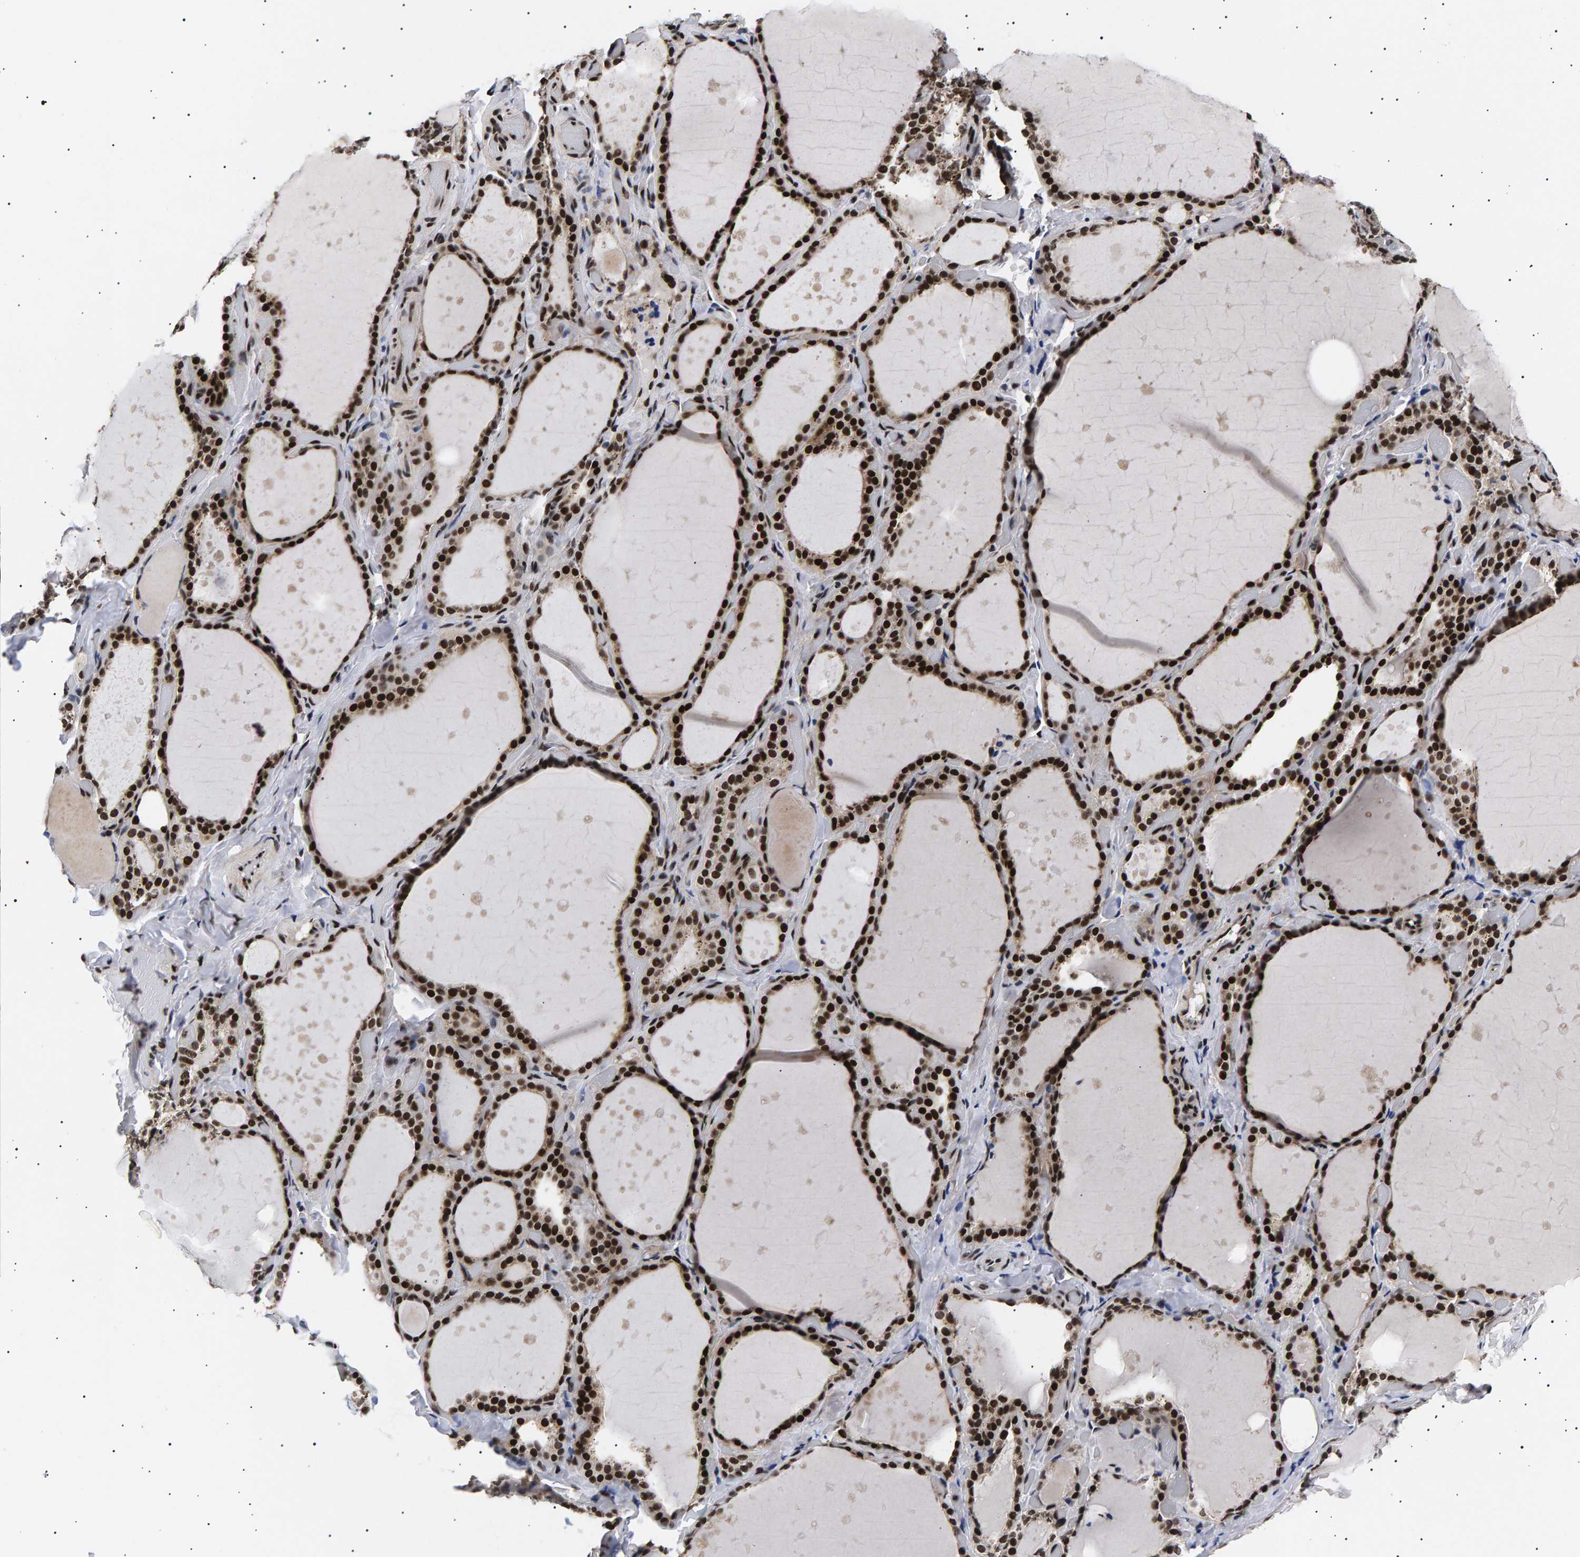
{"staining": {"intensity": "strong", "quantity": ">75%", "location": "nuclear"}, "tissue": "thyroid gland", "cell_type": "Glandular cells", "image_type": "normal", "snomed": [{"axis": "morphology", "description": "Normal tissue, NOS"}, {"axis": "topography", "description": "Thyroid gland"}], "caption": "Strong nuclear positivity for a protein is appreciated in approximately >75% of glandular cells of benign thyroid gland using IHC.", "gene": "ANKRD40", "patient": {"sex": "female", "age": 44}}